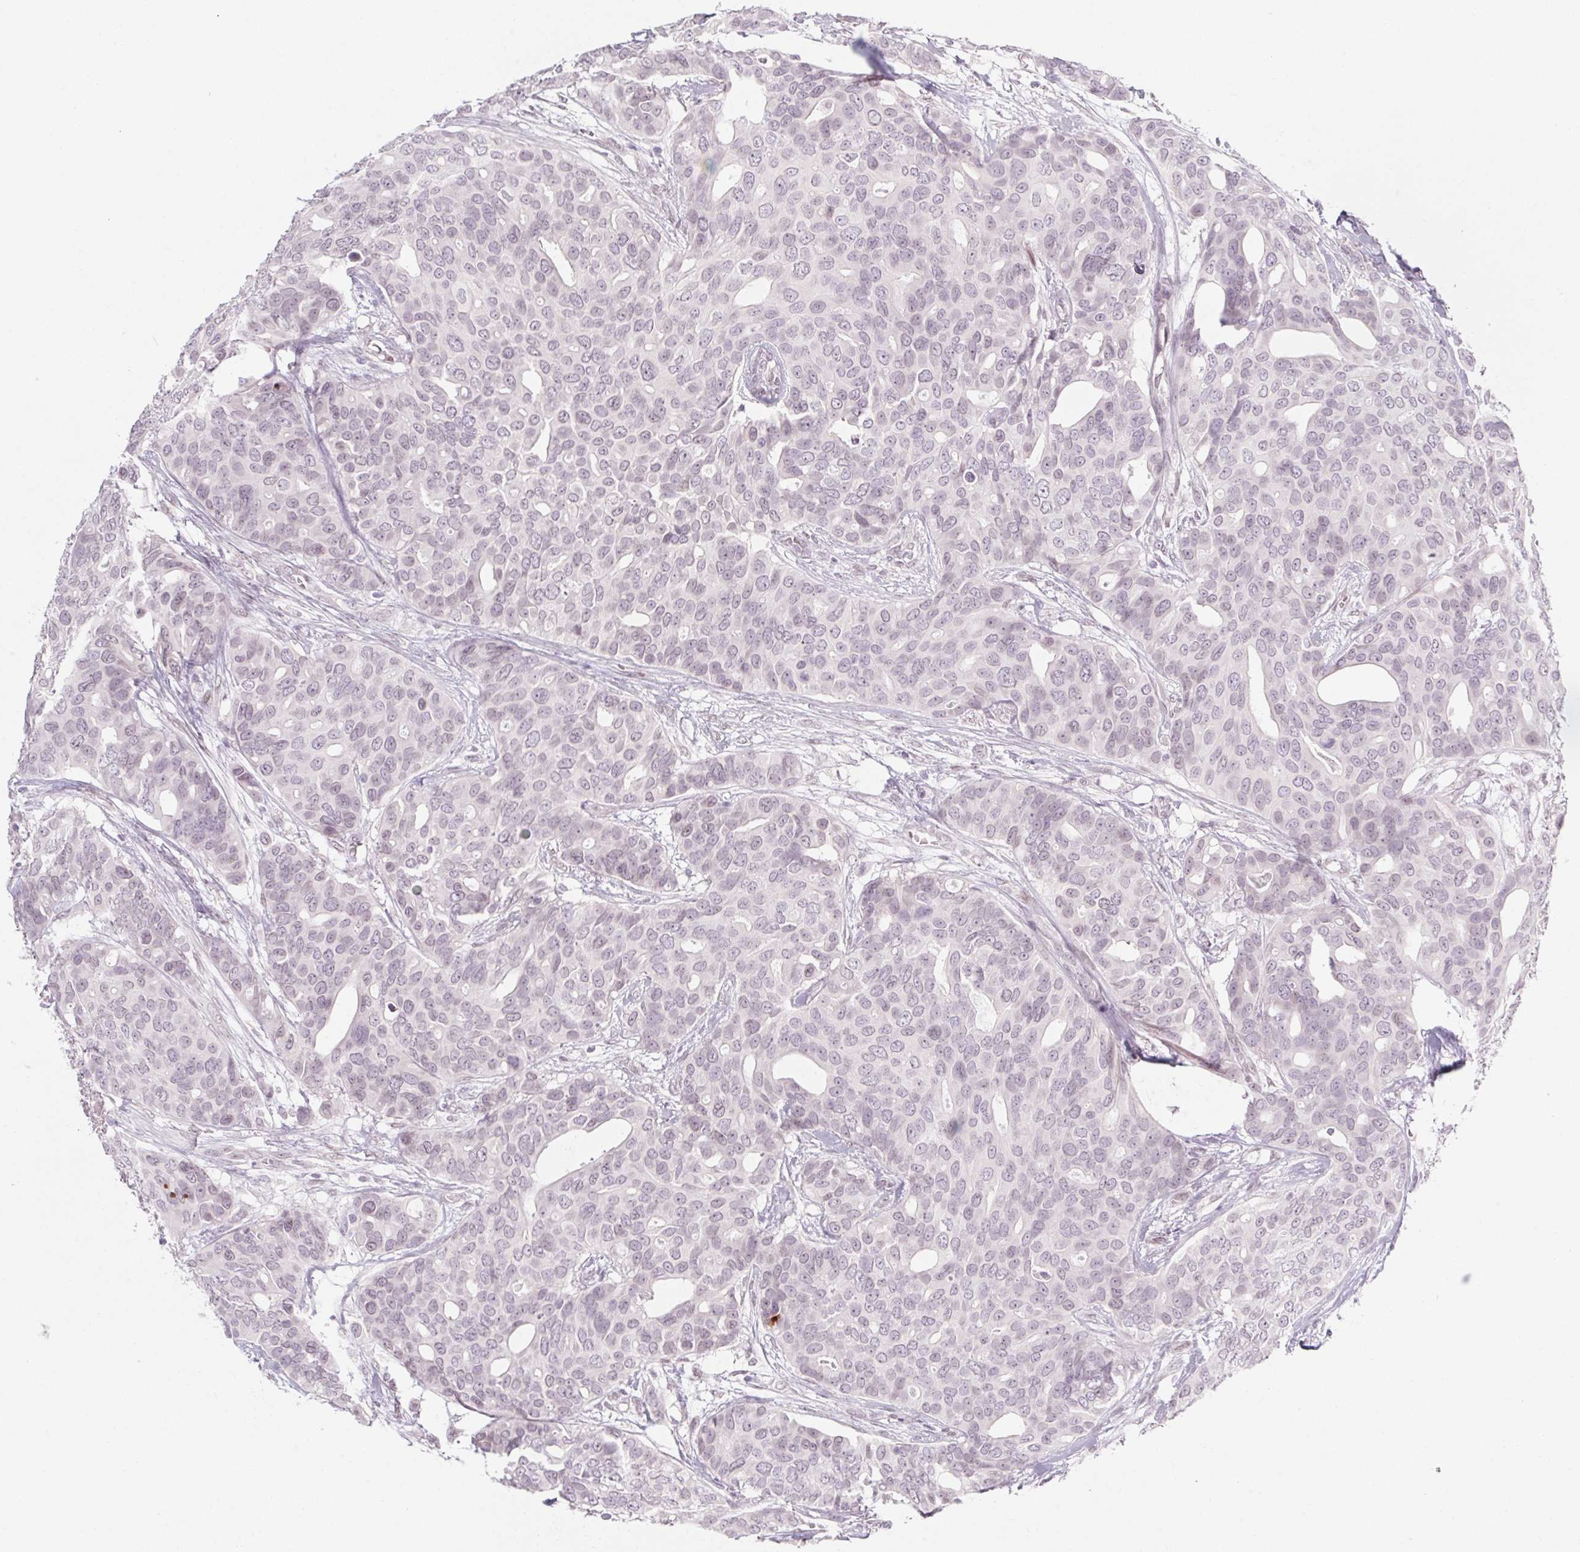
{"staining": {"intensity": "negative", "quantity": "none", "location": "none"}, "tissue": "breast cancer", "cell_type": "Tumor cells", "image_type": "cancer", "snomed": [{"axis": "morphology", "description": "Duct carcinoma"}, {"axis": "topography", "description": "Breast"}], "caption": "This is a photomicrograph of immunohistochemistry (IHC) staining of intraductal carcinoma (breast), which shows no staining in tumor cells.", "gene": "KCNQ2", "patient": {"sex": "female", "age": 54}}